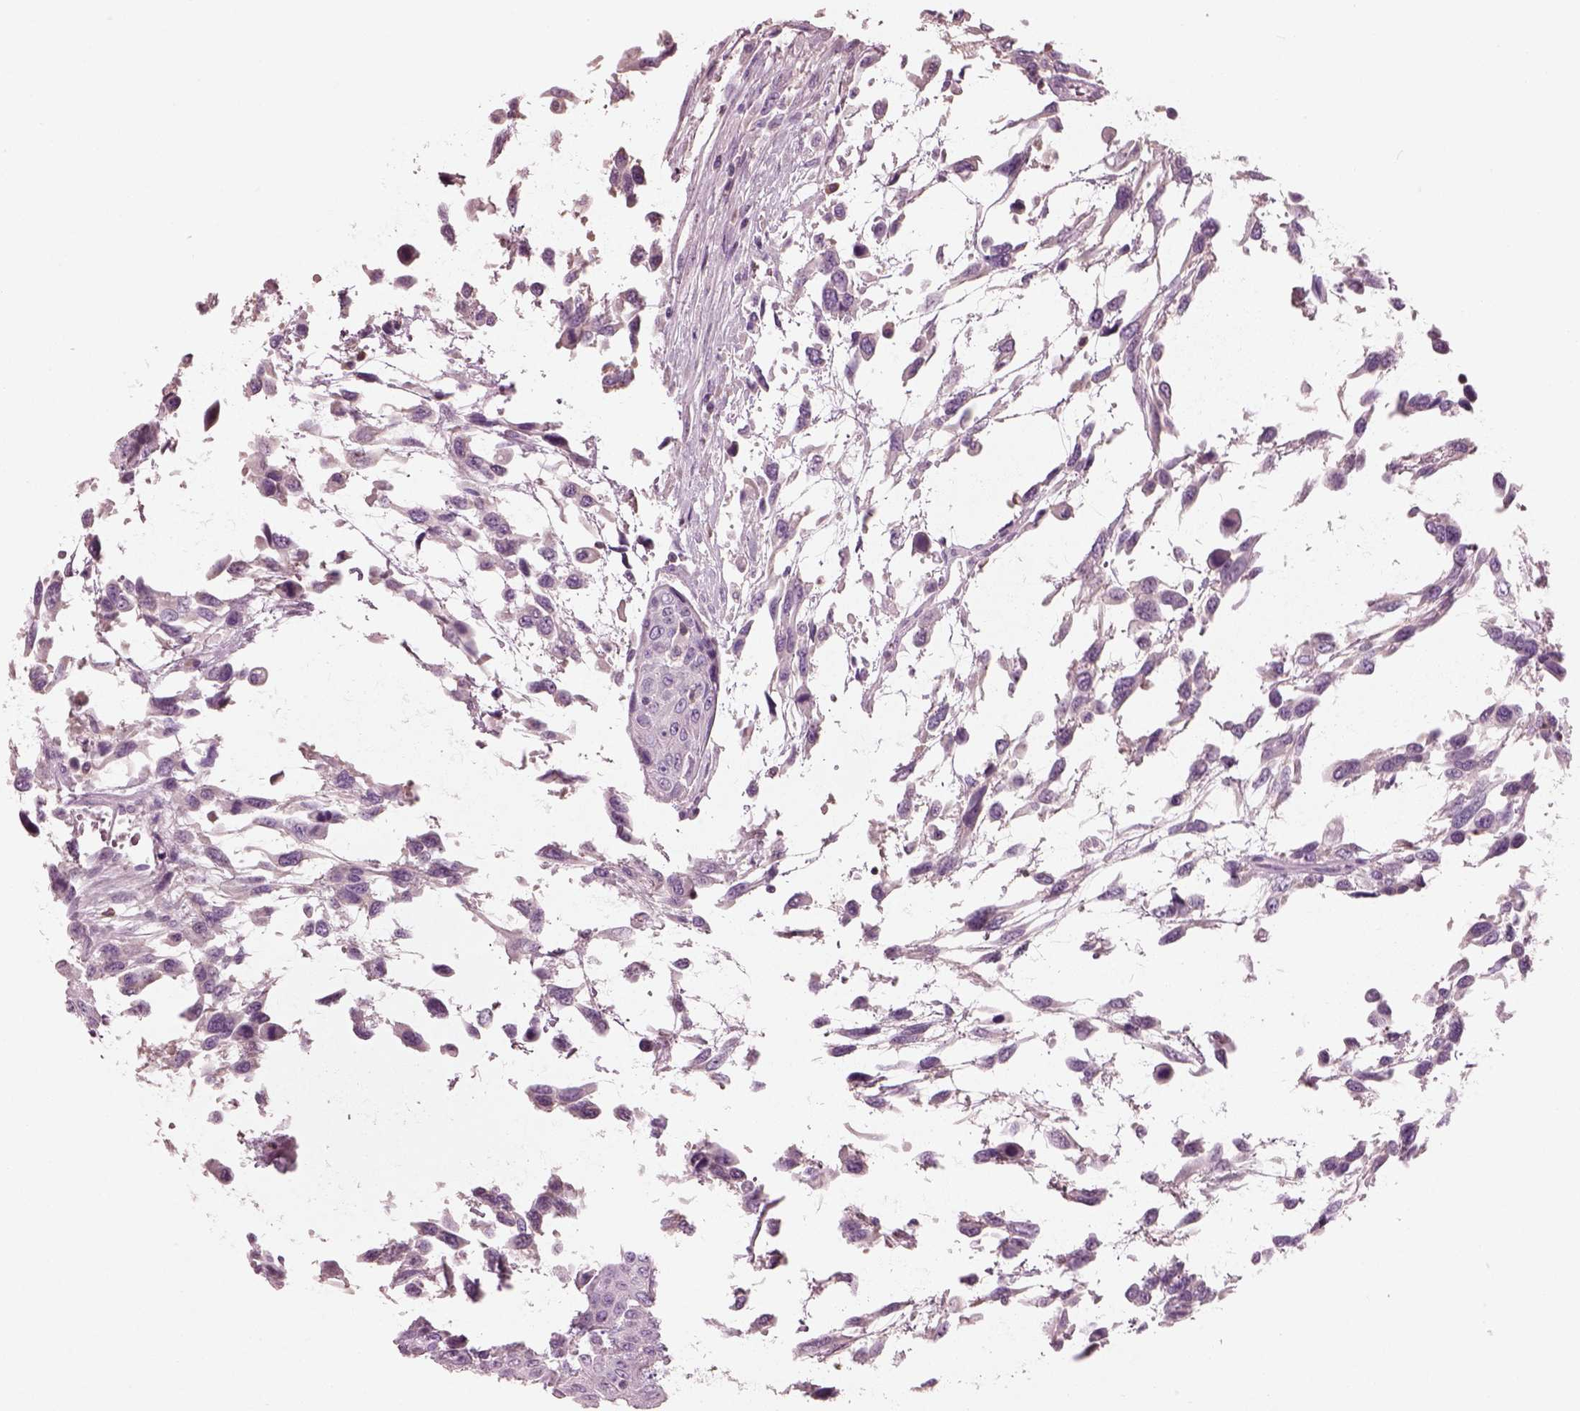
{"staining": {"intensity": "negative", "quantity": "none", "location": "none"}, "tissue": "urothelial cancer", "cell_type": "Tumor cells", "image_type": "cancer", "snomed": [{"axis": "morphology", "description": "Urothelial carcinoma, High grade"}, {"axis": "topography", "description": "Urinary bladder"}], "caption": "Human high-grade urothelial carcinoma stained for a protein using immunohistochemistry shows no staining in tumor cells.", "gene": "SLC27A2", "patient": {"sex": "female", "age": 70}}